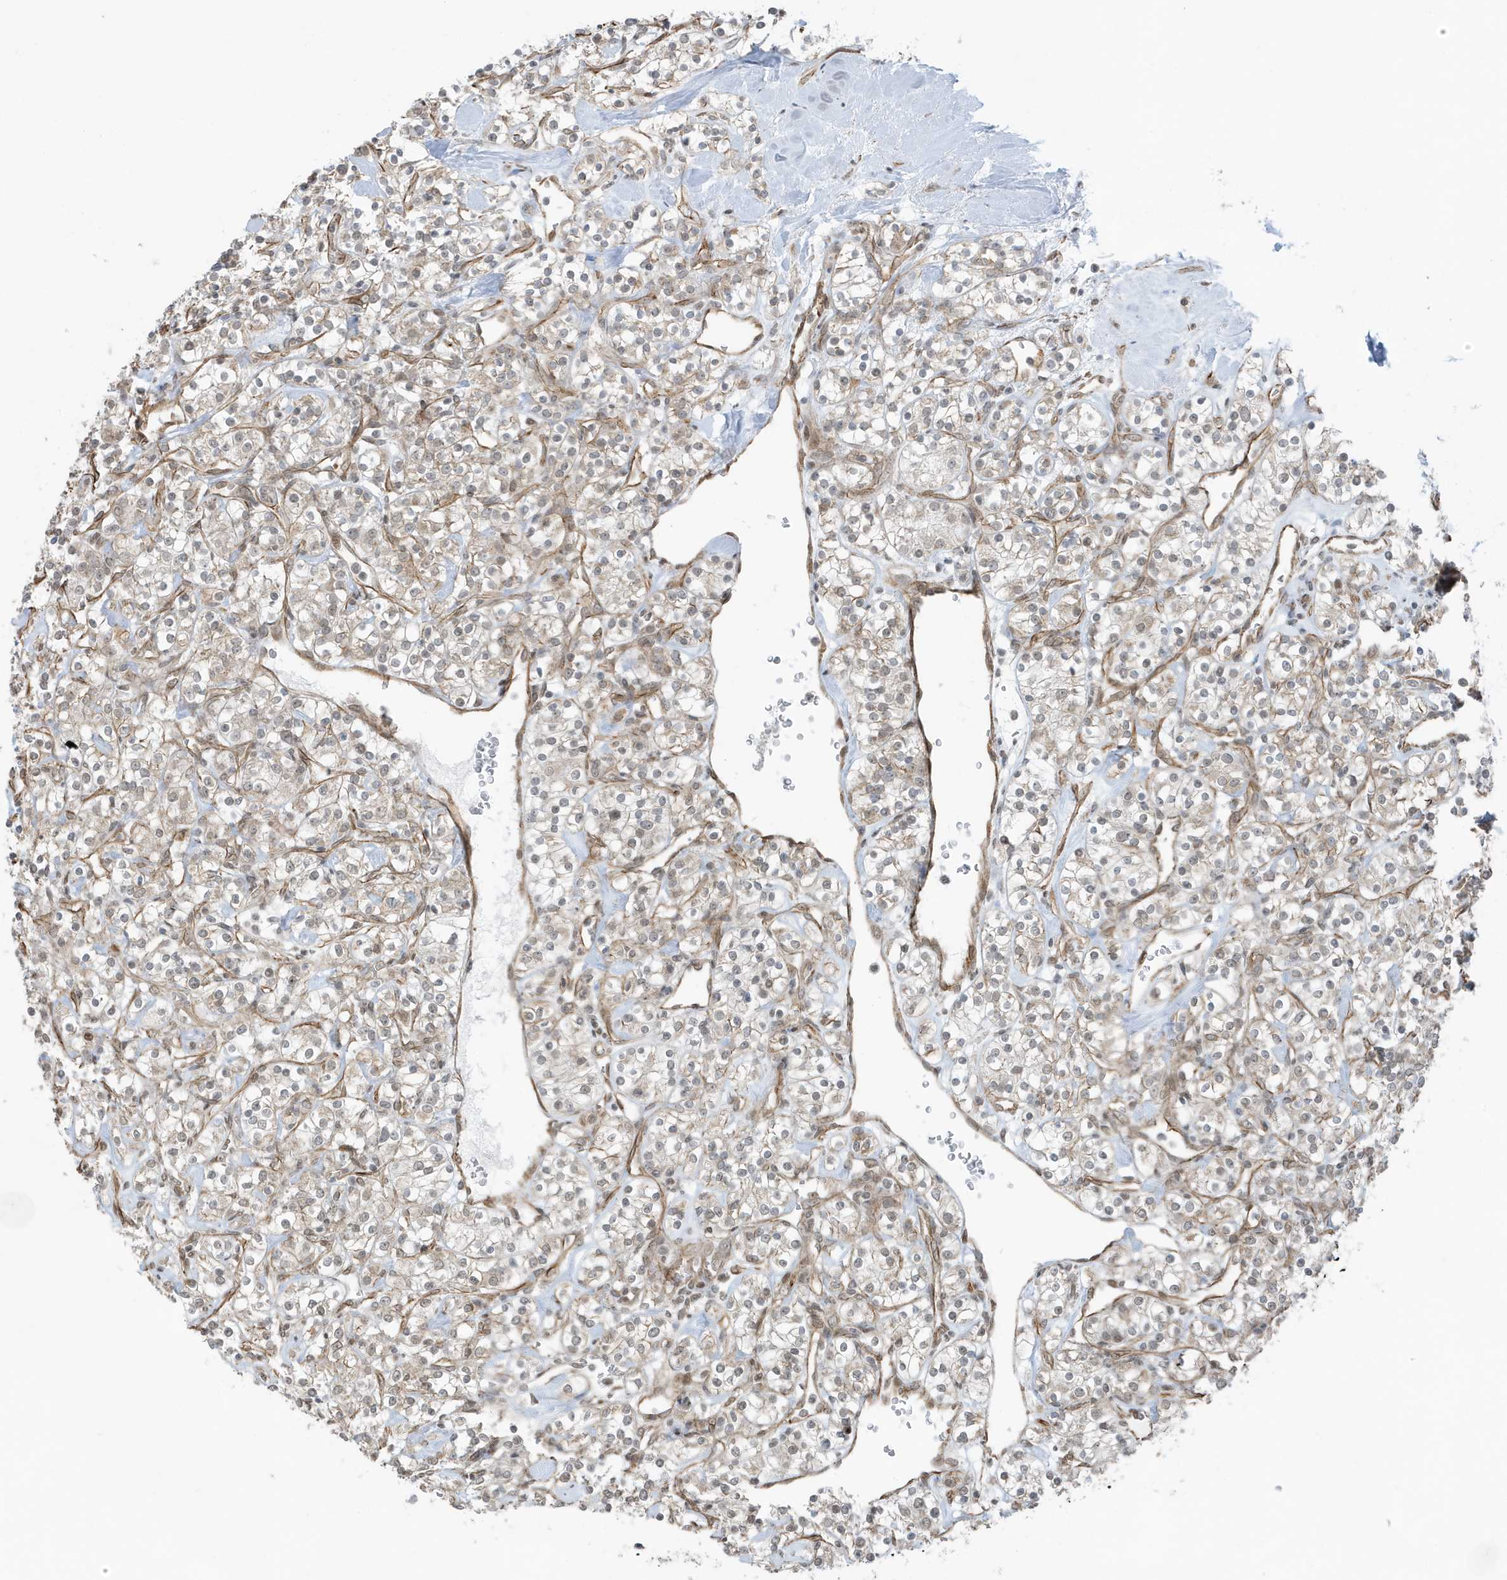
{"staining": {"intensity": "negative", "quantity": "none", "location": "none"}, "tissue": "renal cancer", "cell_type": "Tumor cells", "image_type": "cancer", "snomed": [{"axis": "morphology", "description": "Adenocarcinoma, NOS"}, {"axis": "topography", "description": "Kidney"}], "caption": "Histopathology image shows no protein staining in tumor cells of renal cancer (adenocarcinoma) tissue.", "gene": "CHCHD4", "patient": {"sex": "male", "age": 77}}